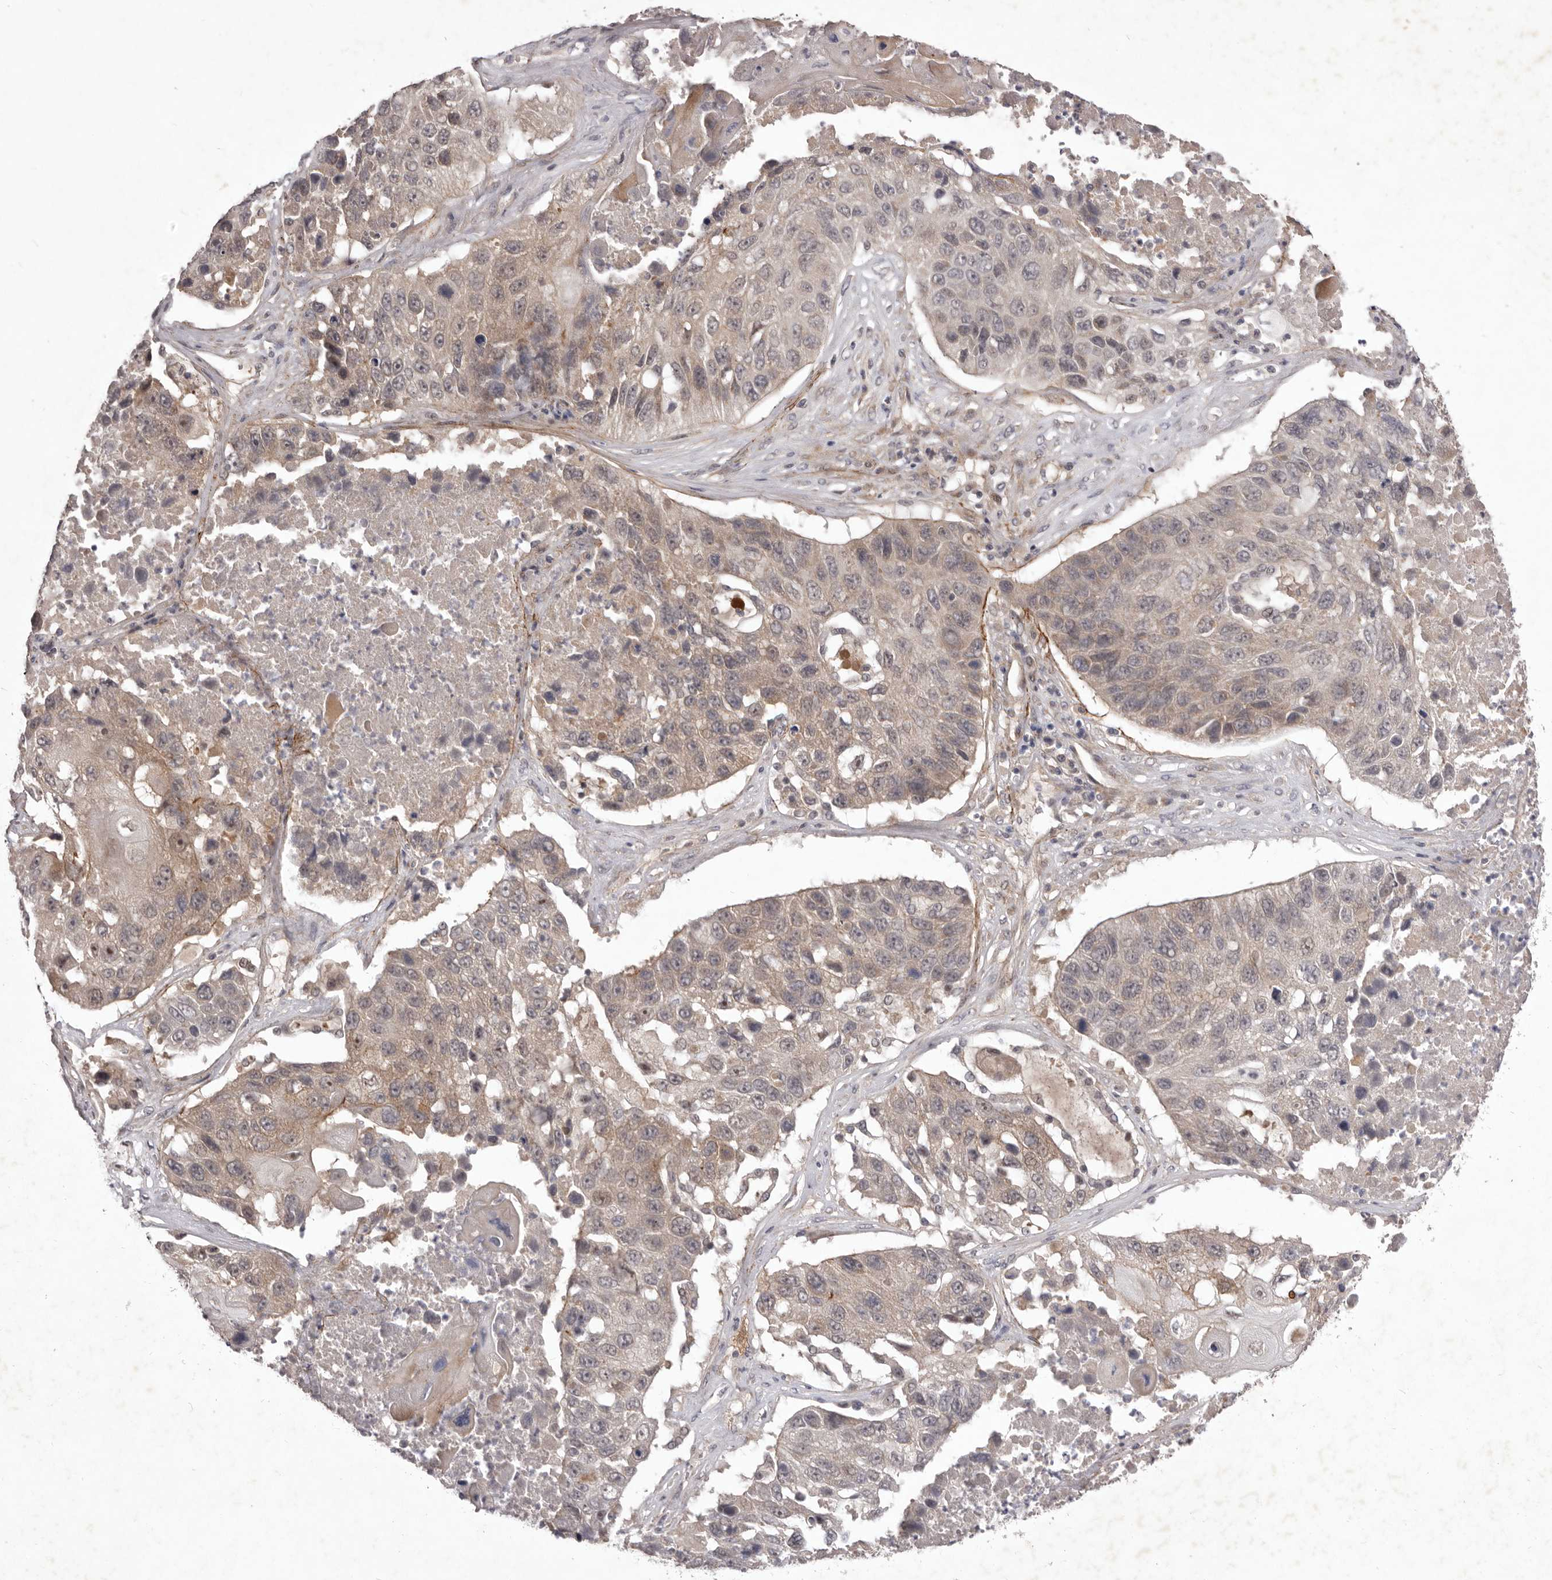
{"staining": {"intensity": "weak", "quantity": "25%-75%", "location": "cytoplasmic/membranous"}, "tissue": "lung cancer", "cell_type": "Tumor cells", "image_type": "cancer", "snomed": [{"axis": "morphology", "description": "Squamous cell carcinoma, NOS"}, {"axis": "topography", "description": "Lung"}], "caption": "Immunohistochemistry image of squamous cell carcinoma (lung) stained for a protein (brown), which shows low levels of weak cytoplasmic/membranous staining in about 25%-75% of tumor cells.", "gene": "HBS1L", "patient": {"sex": "male", "age": 61}}